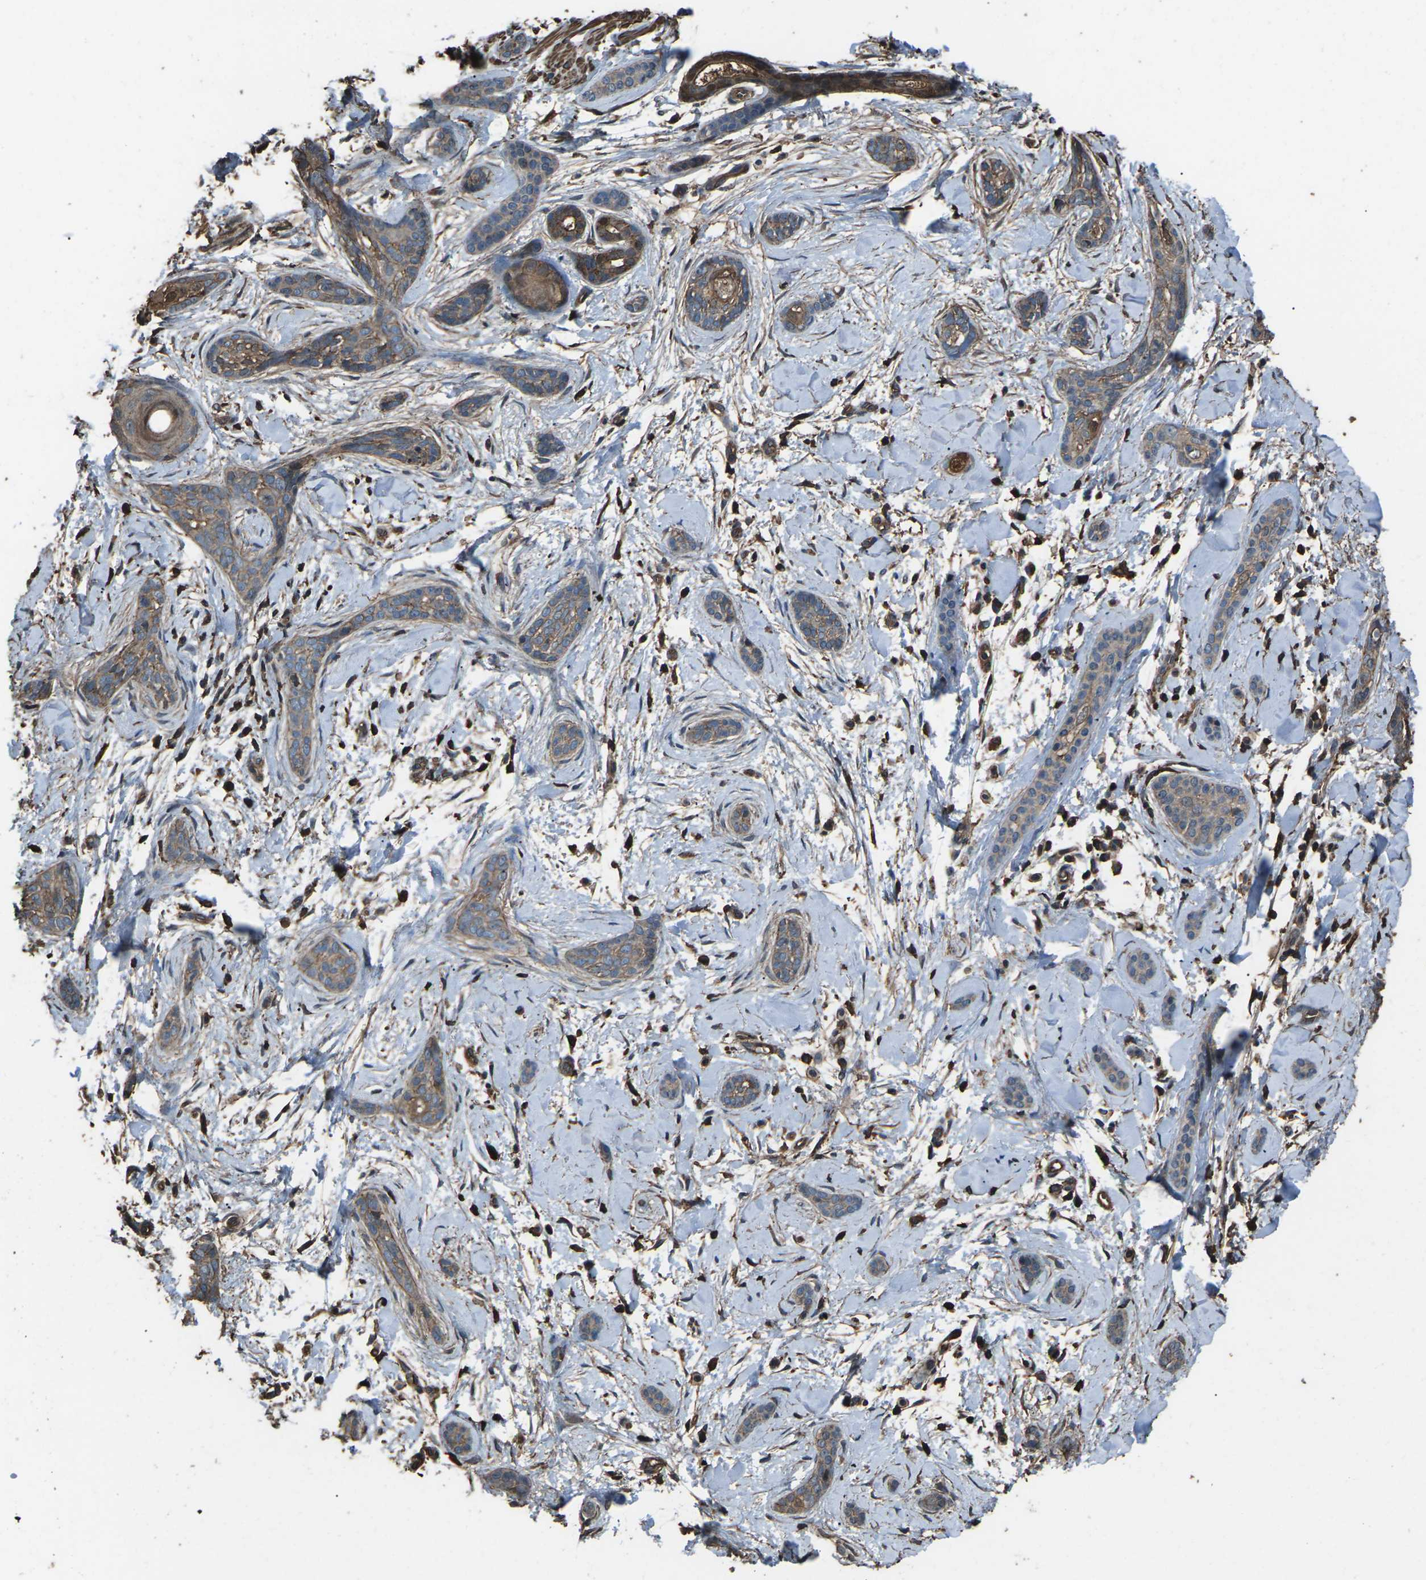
{"staining": {"intensity": "weak", "quantity": ">75%", "location": "cytoplasmic/membranous"}, "tissue": "skin cancer", "cell_type": "Tumor cells", "image_type": "cancer", "snomed": [{"axis": "morphology", "description": "Basal cell carcinoma"}, {"axis": "morphology", "description": "Adnexal tumor, benign"}, {"axis": "topography", "description": "Skin"}], "caption": "Brown immunohistochemical staining in human skin cancer demonstrates weak cytoplasmic/membranous staining in approximately >75% of tumor cells.", "gene": "DHPS", "patient": {"sex": "female", "age": 42}}